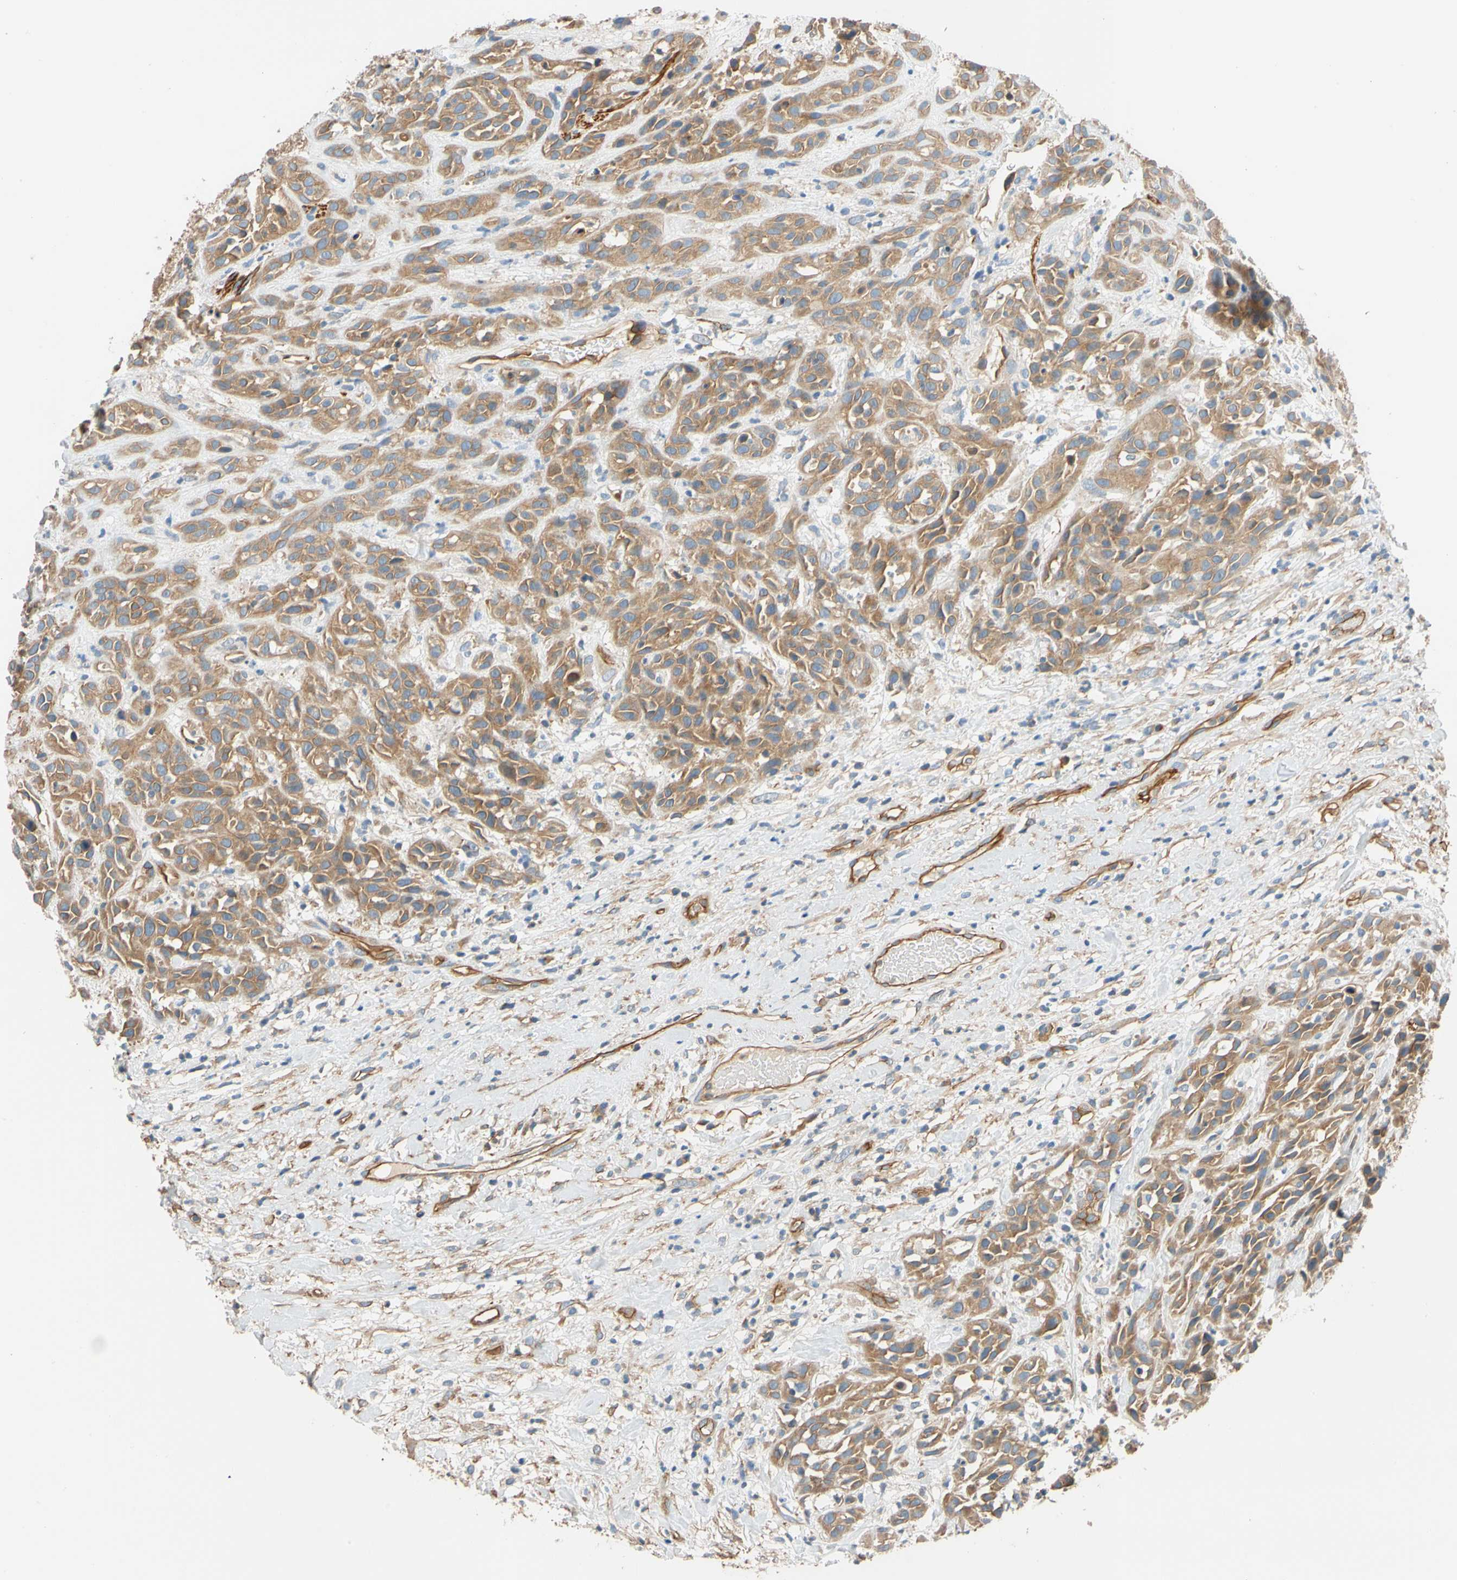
{"staining": {"intensity": "moderate", "quantity": ">75%", "location": "cytoplasmic/membranous"}, "tissue": "head and neck cancer", "cell_type": "Tumor cells", "image_type": "cancer", "snomed": [{"axis": "morphology", "description": "Normal tissue, NOS"}, {"axis": "morphology", "description": "Squamous cell carcinoma, NOS"}, {"axis": "topography", "description": "Cartilage tissue"}, {"axis": "topography", "description": "Head-Neck"}], "caption": "Tumor cells exhibit medium levels of moderate cytoplasmic/membranous staining in about >75% of cells in human head and neck cancer (squamous cell carcinoma).", "gene": "SPTAN1", "patient": {"sex": "male", "age": 62}}